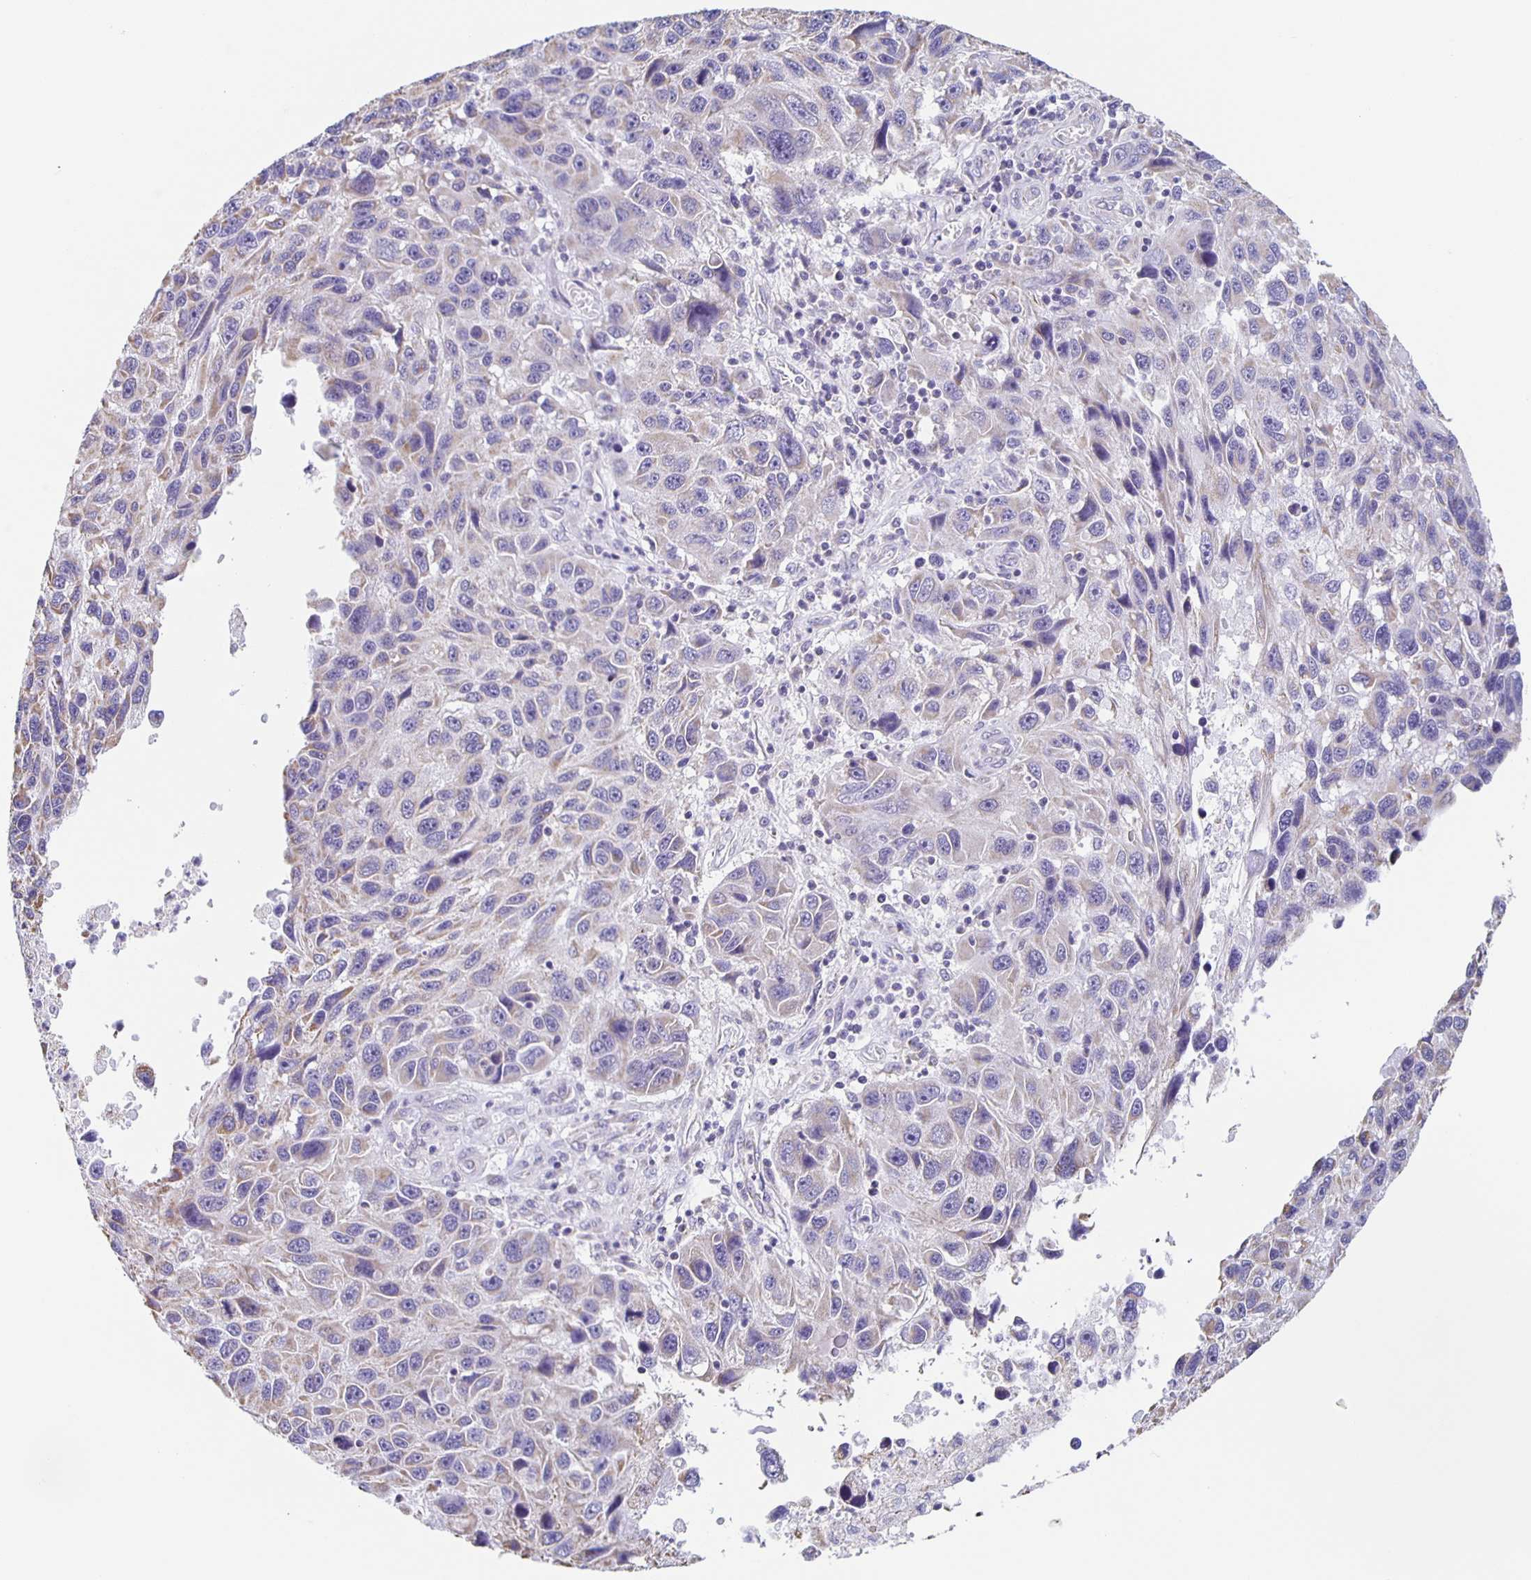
{"staining": {"intensity": "weak", "quantity": "<25%", "location": "cytoplasmic/membranous"}, "tissue": "melanoma", "cell_type": "Tumor cells", "image_type": "cancer", "snomed": [{"axis": "morphology", "description": "Malignant melanoma, NOS"}, {"axis": "topography", "description": "Skin"}], "caption": "Immunohistochemical staining of human malignant melanoma shows no significant staining in tumor cells.", "gene": "TPPP", "patient": {"sex": "male", "age": 53}}